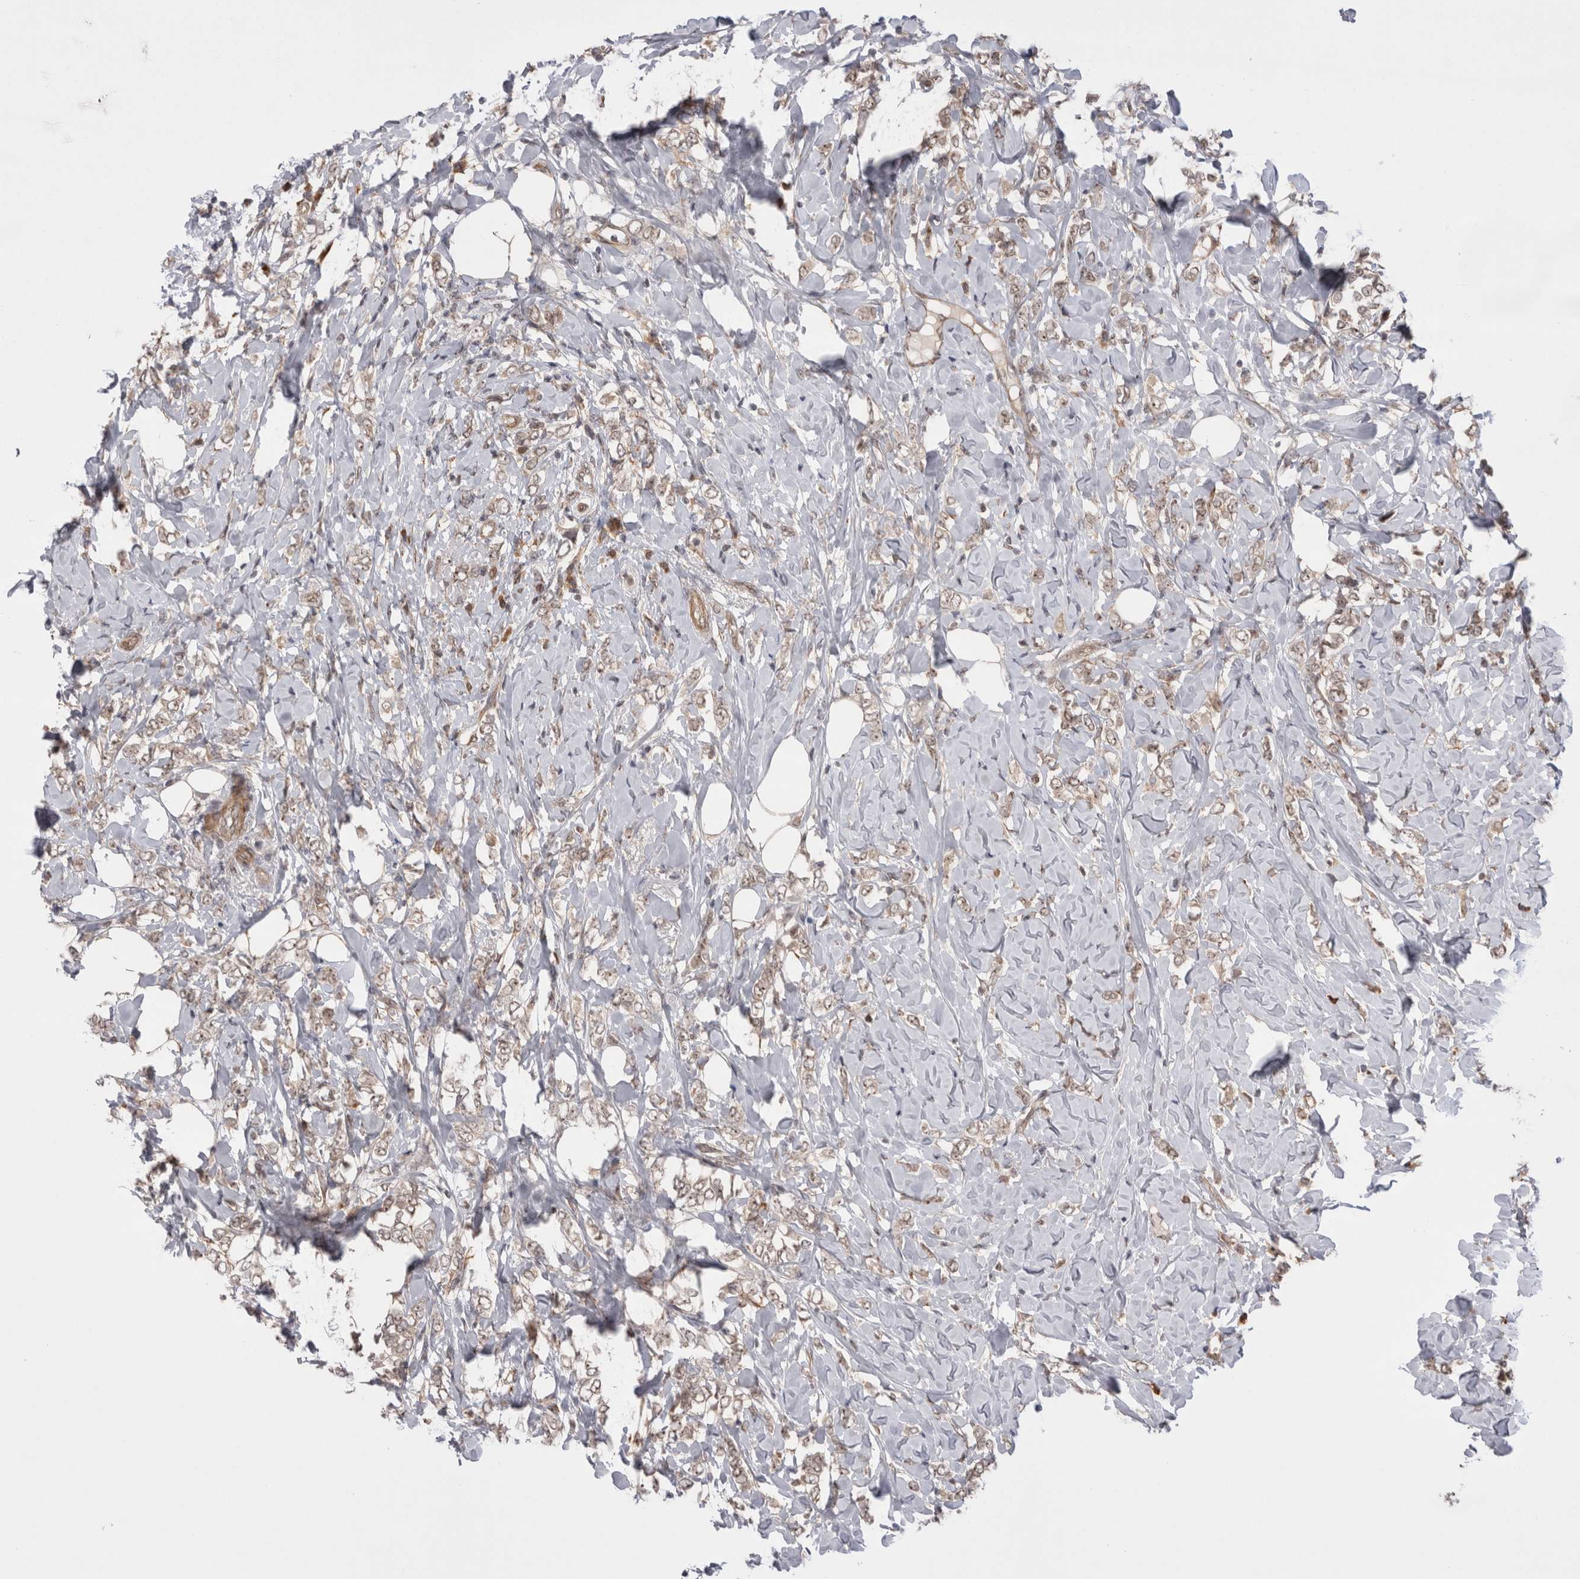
{"staining": {"intensity": "weak", "quantity": ">75%", "location": "cytoplasmic/membranous,nuclear"}, "tissue": "breast cancer", "cell_type": "Tumor cells", "image_type": "cancer", "snomed": [{"axis": "morphology", "description": "Normal tissue, NOS"}, {"axis": "morphology", "description": "Lobular carcinoma"}, {"axis": "topography", "description": "Breast"}], "caption": "Protein expression analysis of breast cancer (lobular carcinoma) demonstrates weak cytoplasmic/membranous and nuclear positivity in about >75% of tumor cells. The protein is shown in brown color, while the nuclei are stained blue.", "gene": "EXOSC4", "patient": {"sex": "female", "age": 47}}